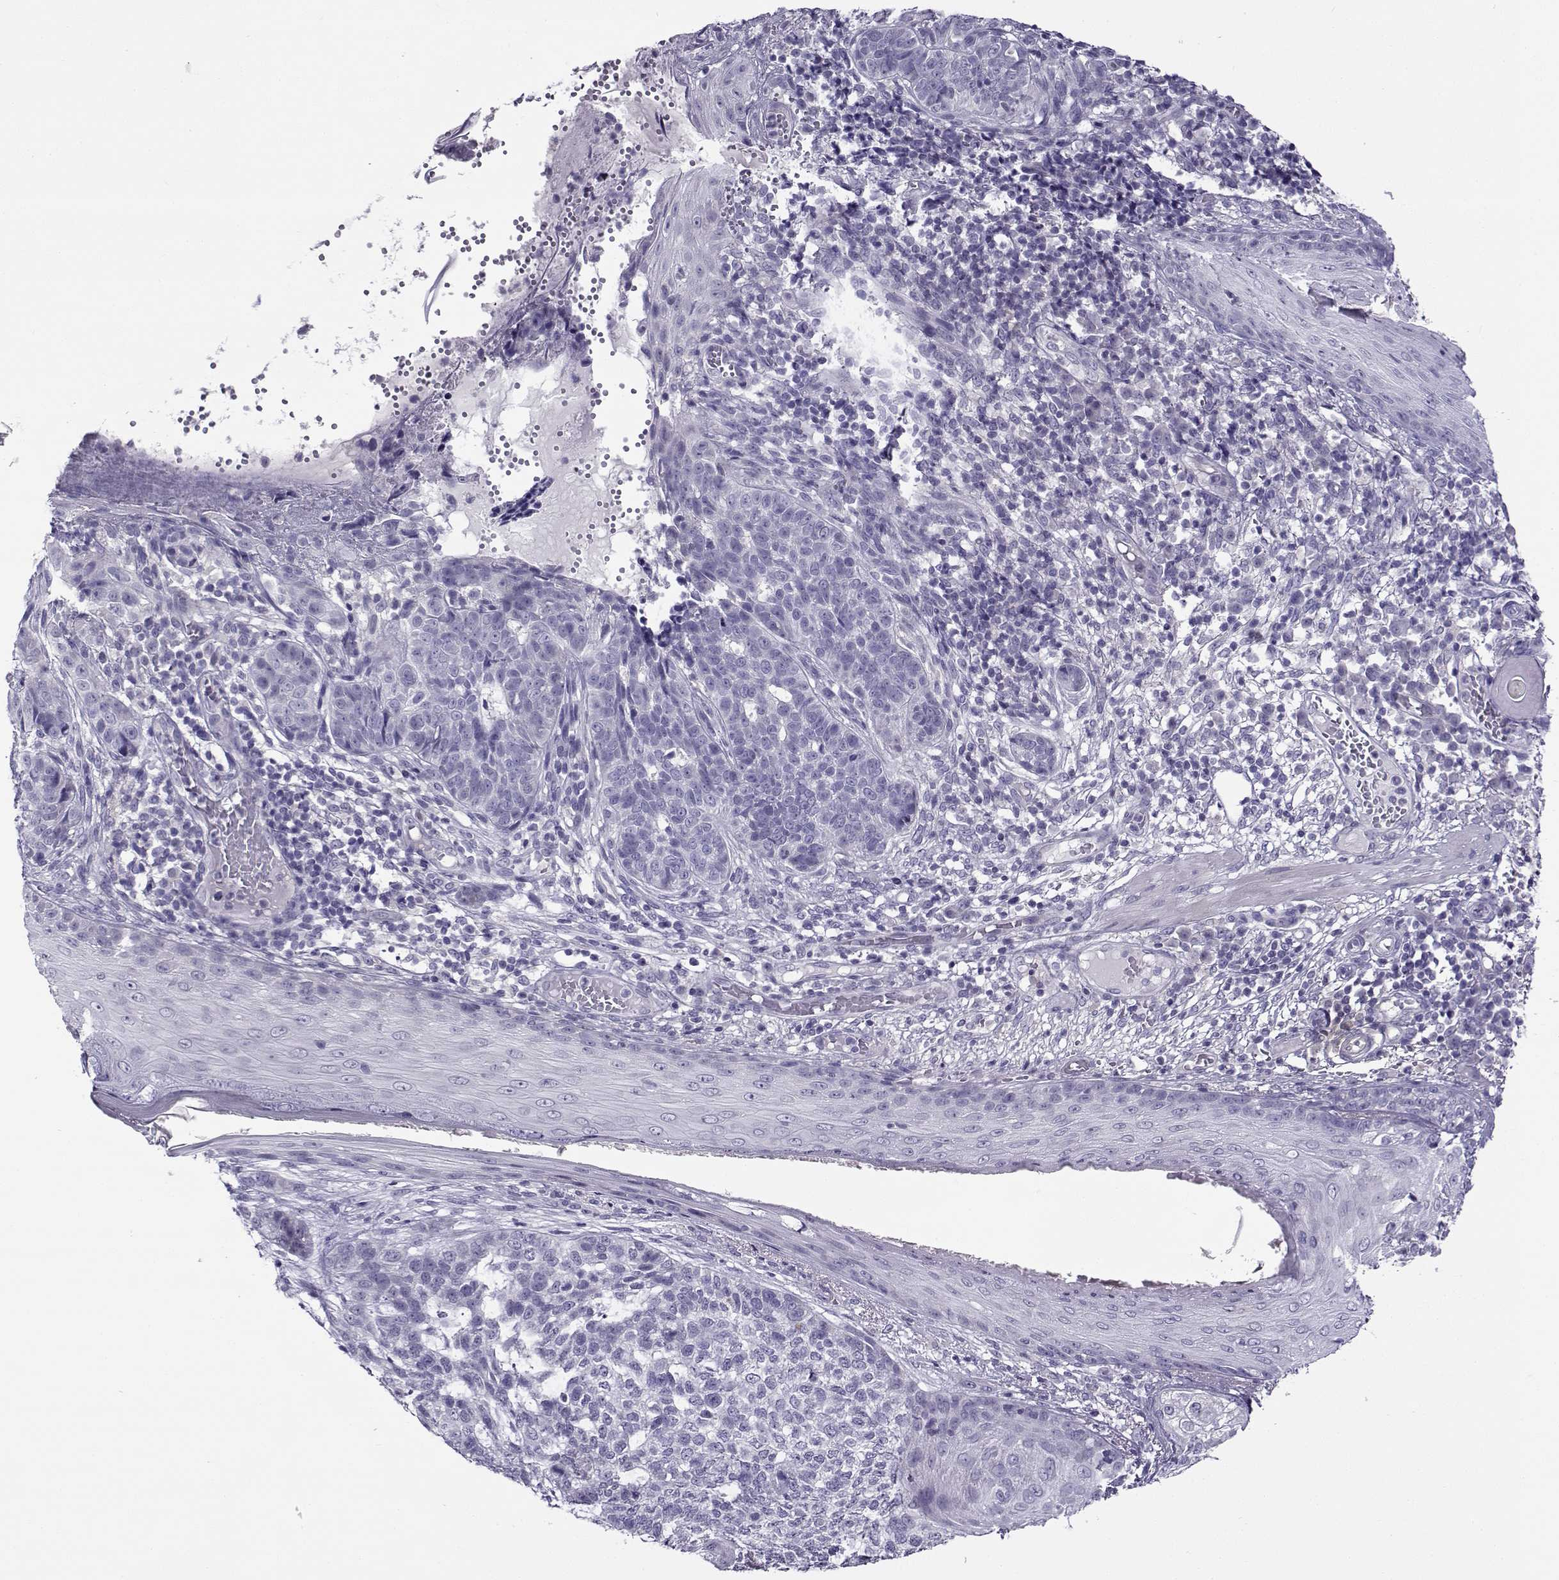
{"staining": {"intensity": "negative", "quantity": "none", "location": "none"}, "tissue": "skin cancer", "cell_type": "Tumor cells", "image_type": "cancer", "snomed": [{"axis": "morphology", "description": "Basal cell carcinoma"}, {"axis": "topography", "description": "Skin"}], "caption": "A high-resolution histopathology image shows immunohistochemistry staining of basal cell carcinoma (skin), which demonstrates no significant positivity in tumor cells.", "gene": "FEZF1", "patient": {"sex": "female", "age": 69}}